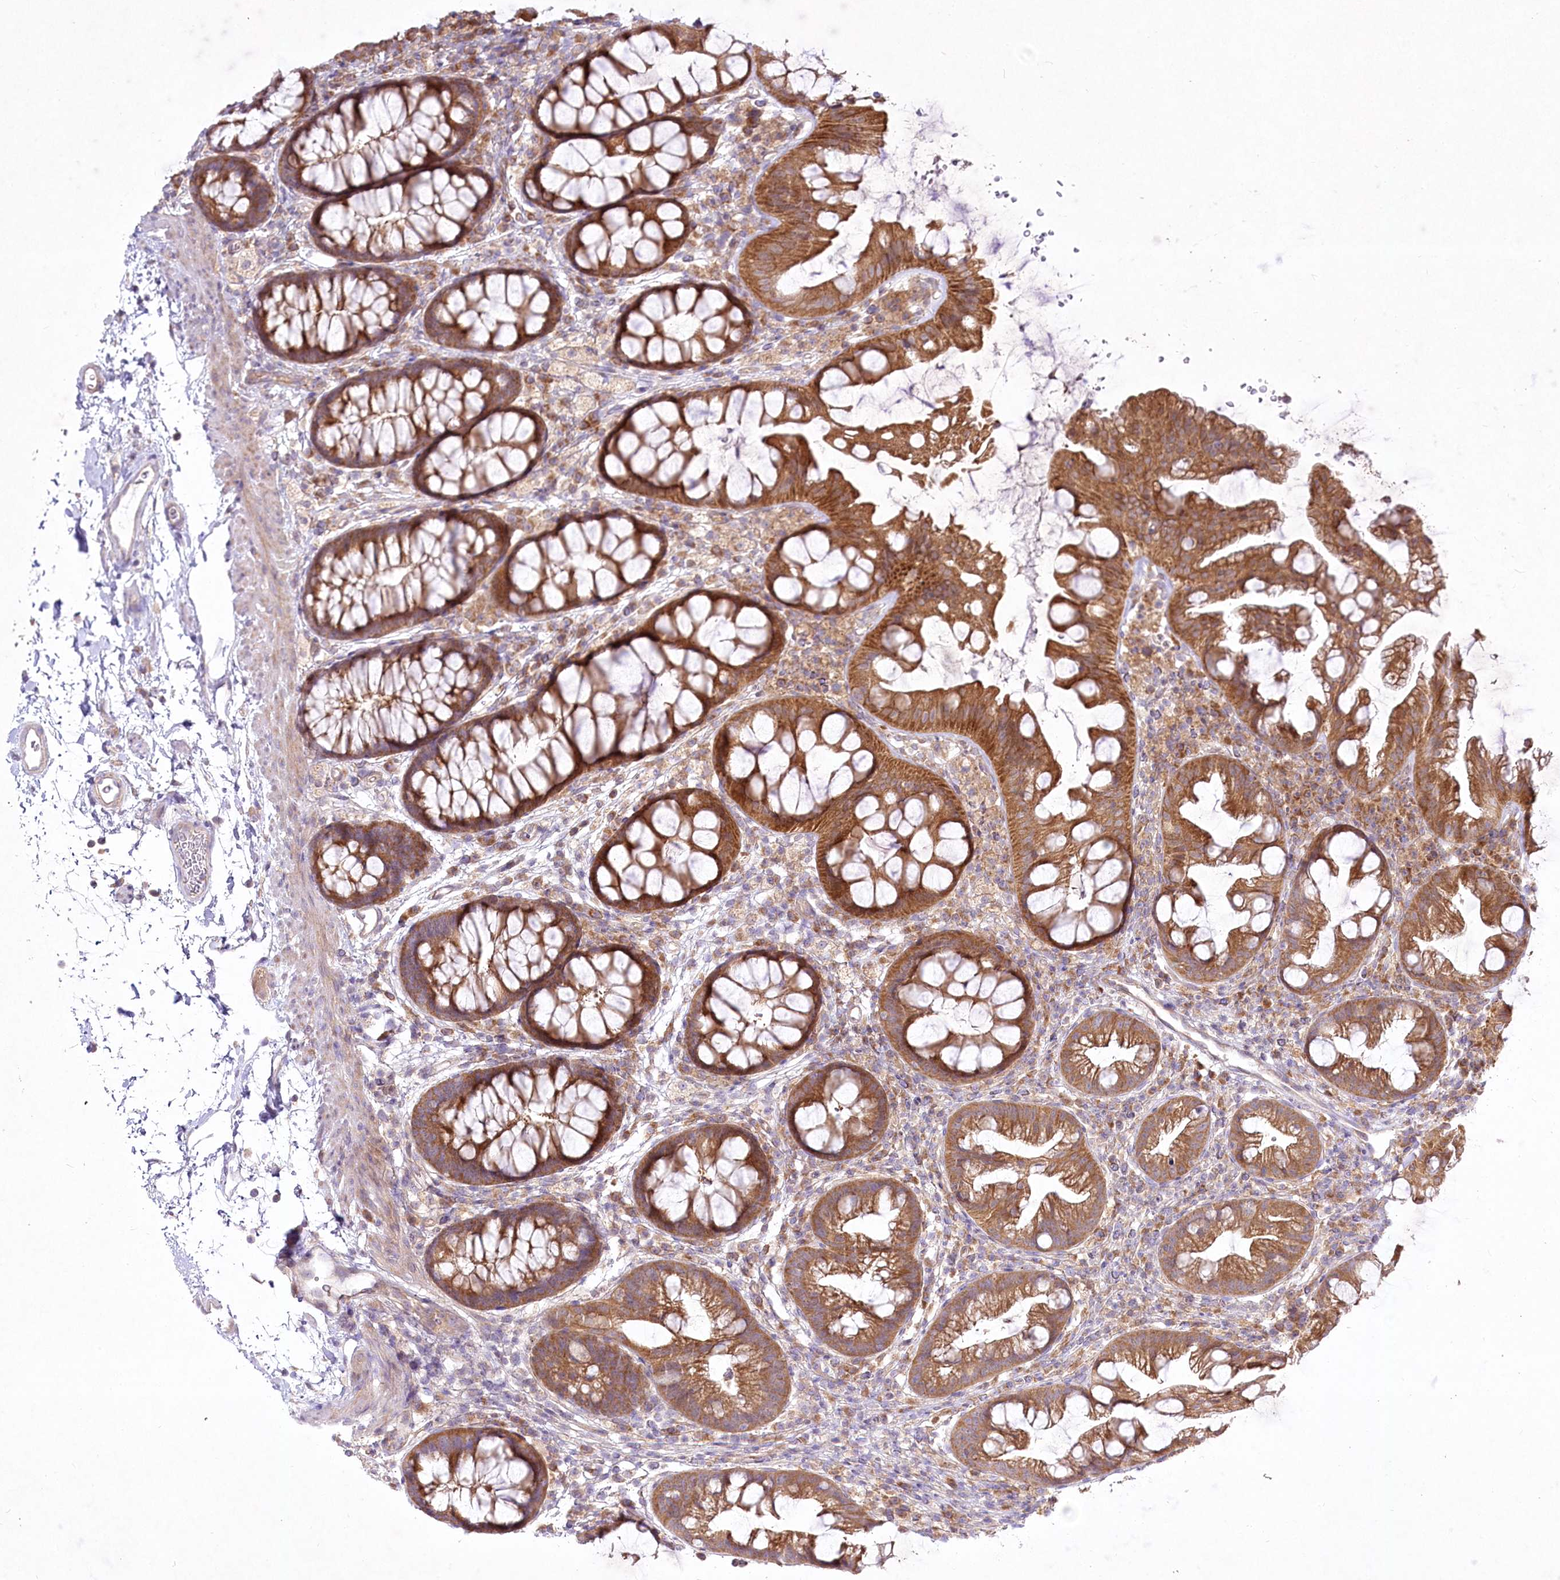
{"staining": {"intensity": "weak", "quantity": ">75%", "location": "cytoplasmic/membranous"}, "tissue": "colon", "cell_type": "Endothelial cells", "image_type": "normal", "snomed": [{"axis": "morphology", "description": "Normal tissue, NOS"}, {"axis": "topography", "description": "Colon"}], "caption": "Protein staining shows weak cytoplasmic/membranous expression in about >75% of endothelial cells in benign colon.", "gene": "PYROXD1", "patient": {"sex": "female", "age": 62}}